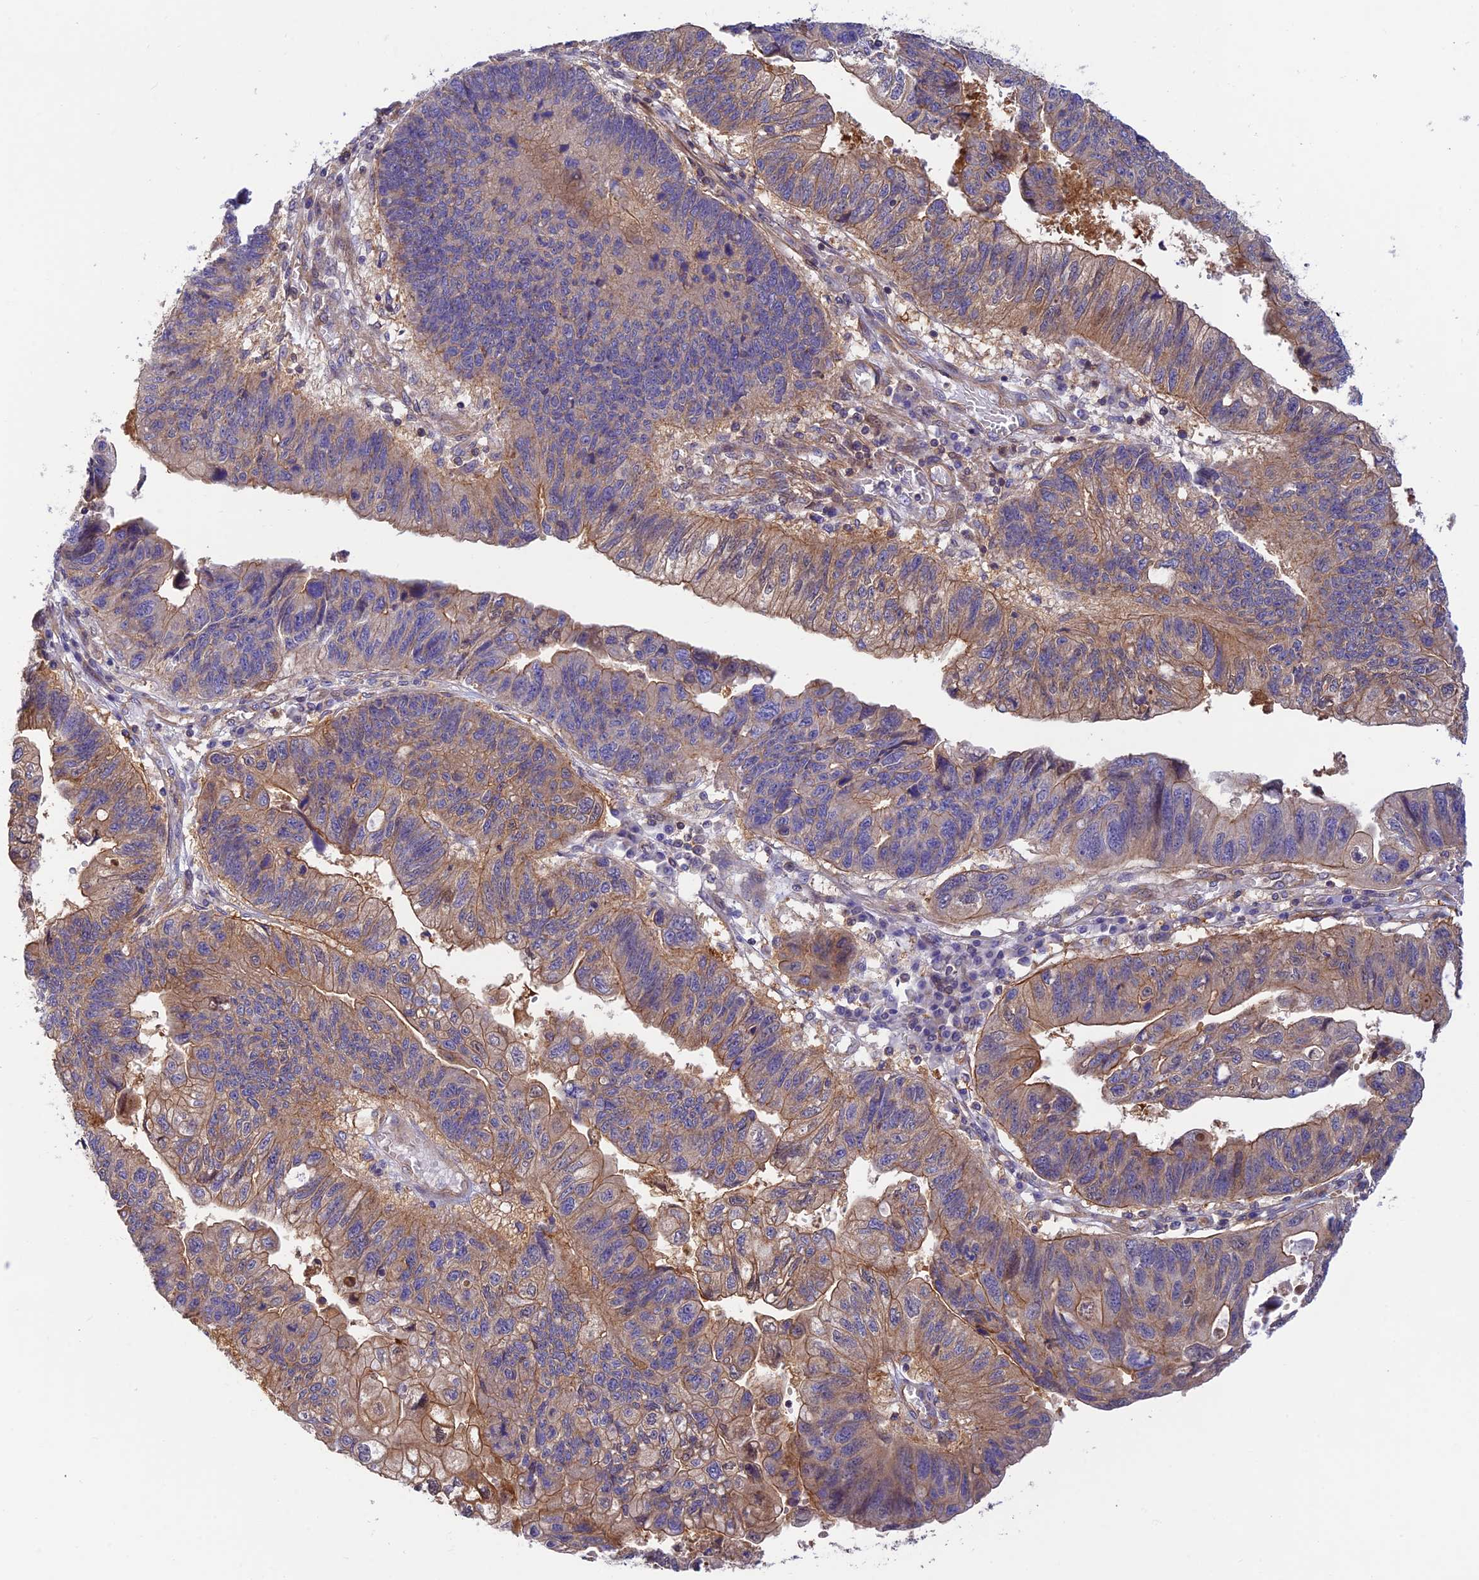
{"staining": {"intensity": "moderate", "quantity": "25%-75%", "location": "cytoplasmic/membranous"}, "tissue": "stomach cancer", "cell_type": "Tumor cells", "image_type": "cancer", "snomed": [{"axis": "morphology", "description": "Adenocarcinoma, NOS"}, {"axis": "topography", "description": "Stomach"}], "caption": "An image showing moderate cytoplasmic/membranous staining in about 25%-75% of tumor cells in stomach cancer, as visualized by brown immunohistochemical staining.", "gene": "PPP1R12C", "patient": {"sex": "male", "age": 59}}